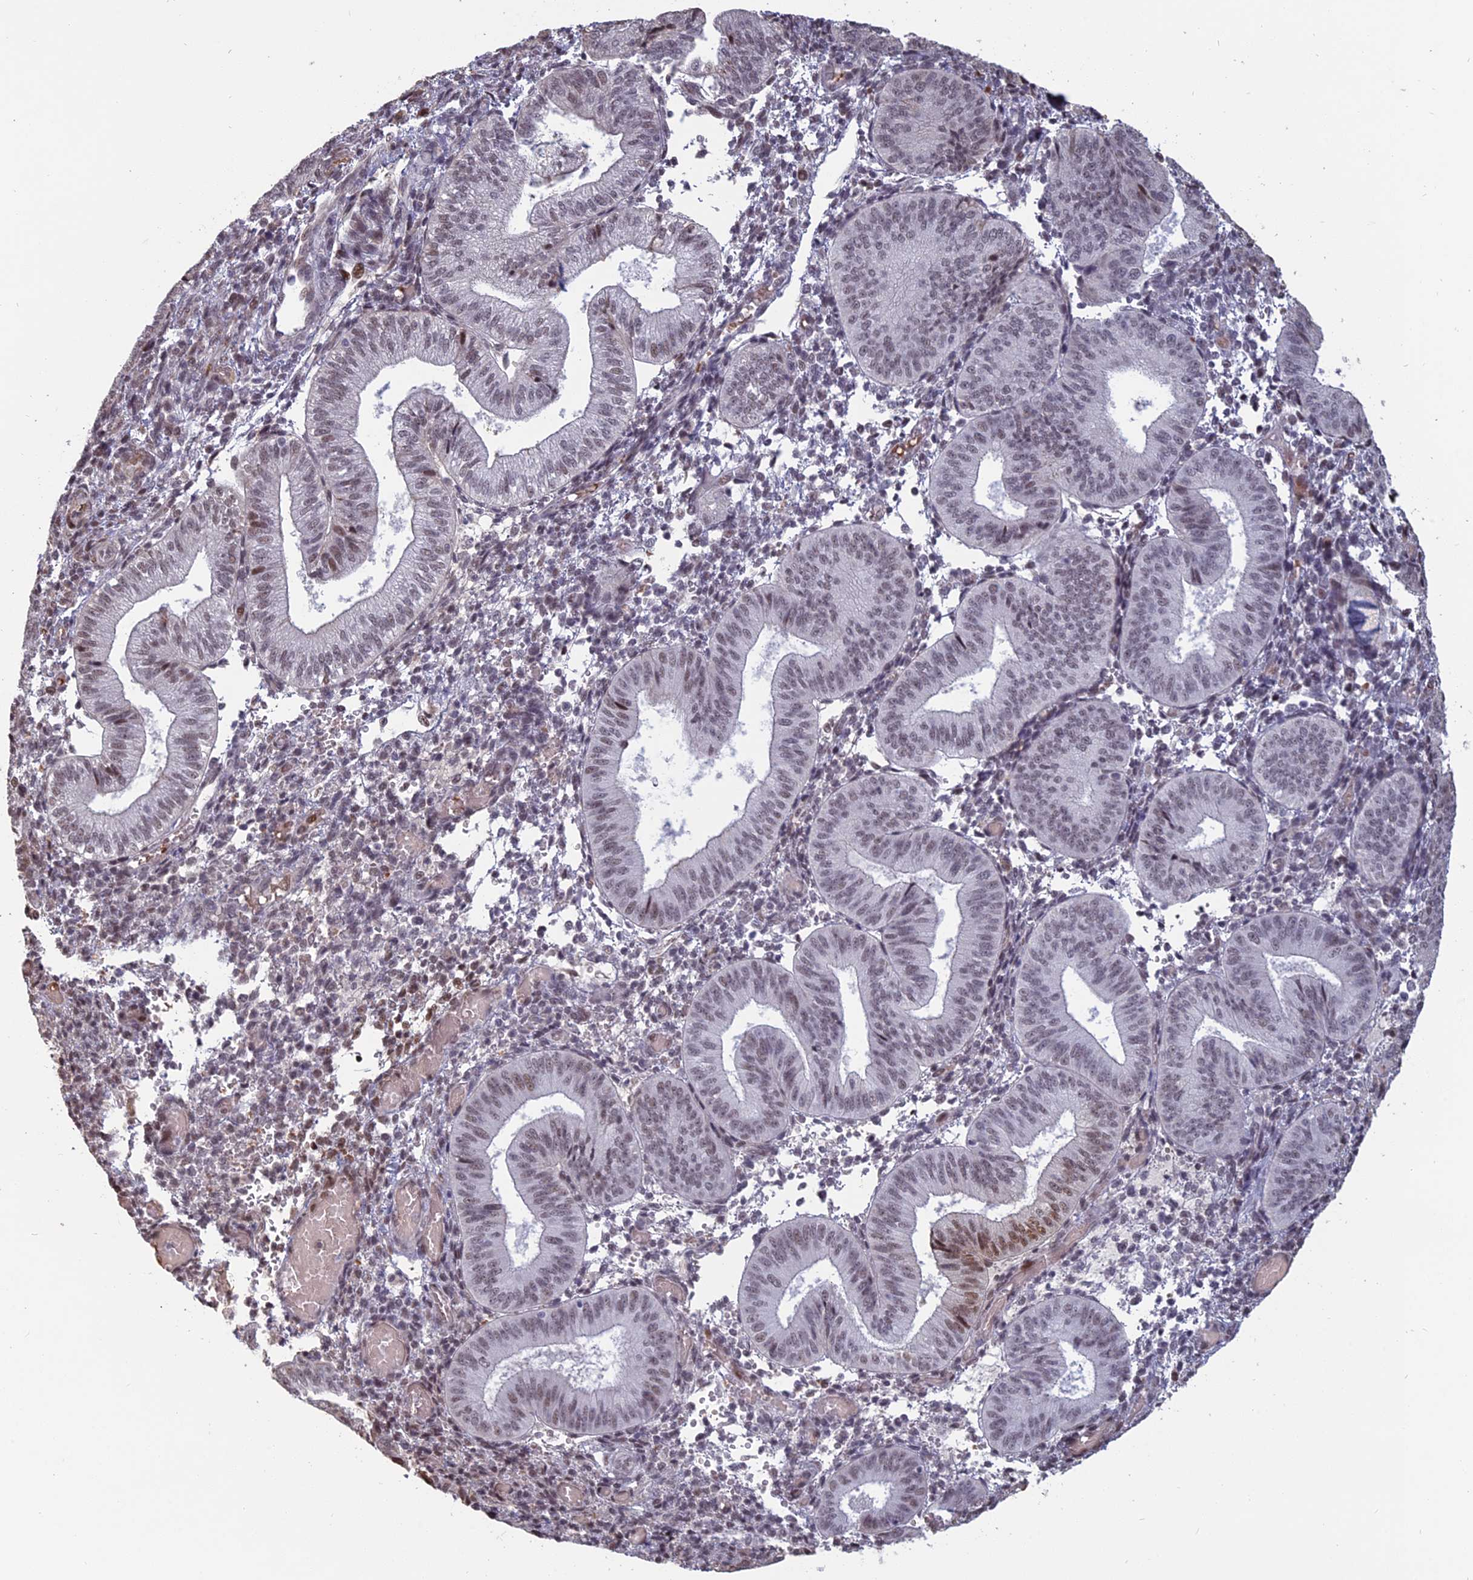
{"staining": {"intensity": "moderate", "quantity": "<25%", "location": "nuclear"}, "tissue": "endometrium", "cell_type": "Cells in endometrial stroma", "image_type": "normal", "snomed": [{"axis": "morphology", "description": "Normal tissue, NOS"}, {"axis": "topography", "description": "Endometrium"}], "caption": "The image reveals staining of unremarkable endometrium, revealing moderate nuclear protein expression (brown color) within cells in endometrial stroma.", "gene": "MFAP1", "patient": {"sex": "female", "age": 34}}